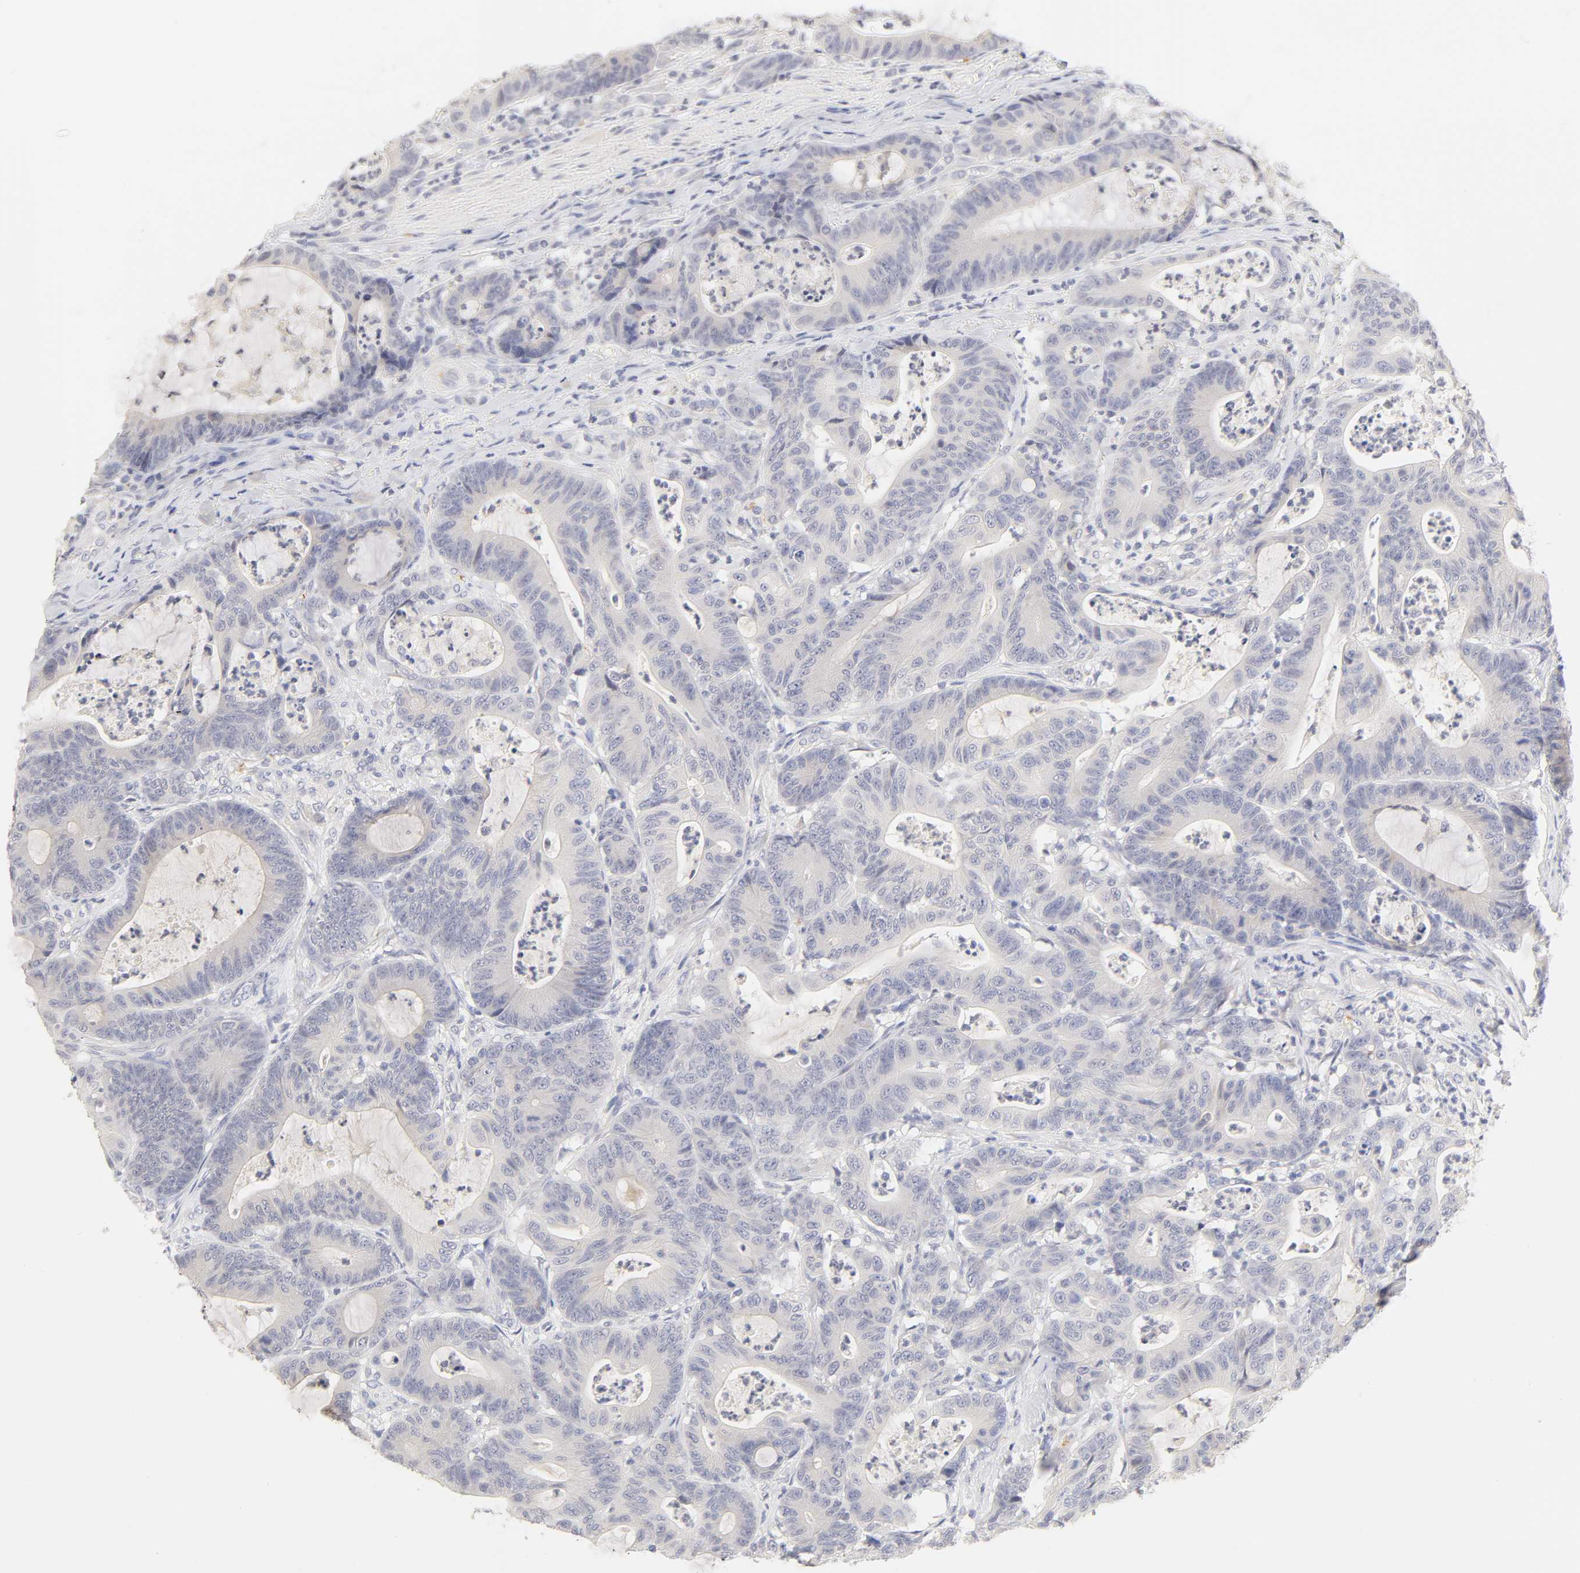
{"staining": {"intensity": "negative", "quantity": "none", "location": "none"}, "tissue": "colorectal cancer", "cell_type": "Tumor cells", "image_type": "cancer", "snomed": [{"axis": "morphology", "description": "Adenocarcinoma, NOS"}, {"axis": "topography", "description": "Colon"}], "caption": "High magnification brightfield microscopy of adenocarcinoma (colorectal) stained with DAB (3,3'-diaminobenzidine) (brown) and counterstained with hematoxylin (blue): tumor cells show no significant staining.", "gene": "CYP4B1", "patient": {"sex": "female", "age": 84}}